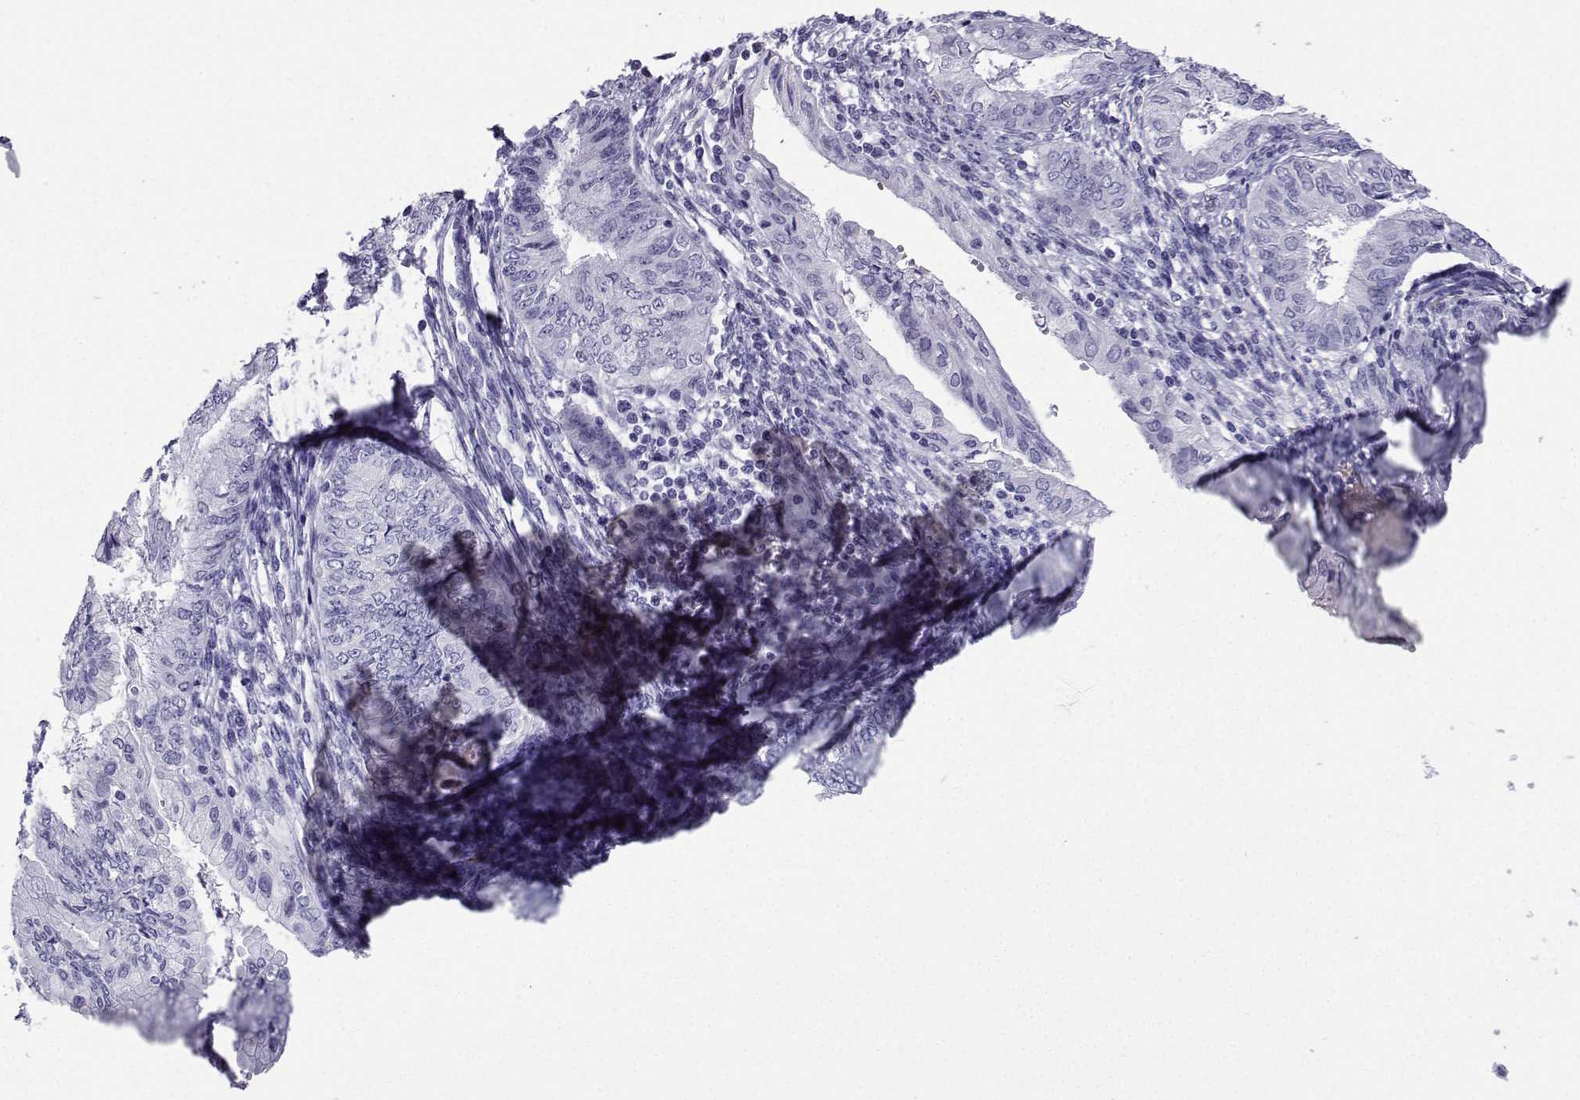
{"staining": {"intensity": "negative", "quantity": "none", "location": "none"}, "tissue": "endometrial cancer", "cell_type": "Tumor cells", "image_type": "cancer", "snomed": [{"axis": "morphology", "description": "Adenocarcinoma, NOS"}, {"axis": "topography", "description": "Endometrium"}], "caption": "Tumor cells are negative for protein expression in human endometrial cancer (adenocarcinoma).", "gene": "TRIM46", "patient": {"sex": "female", "age": 68}}